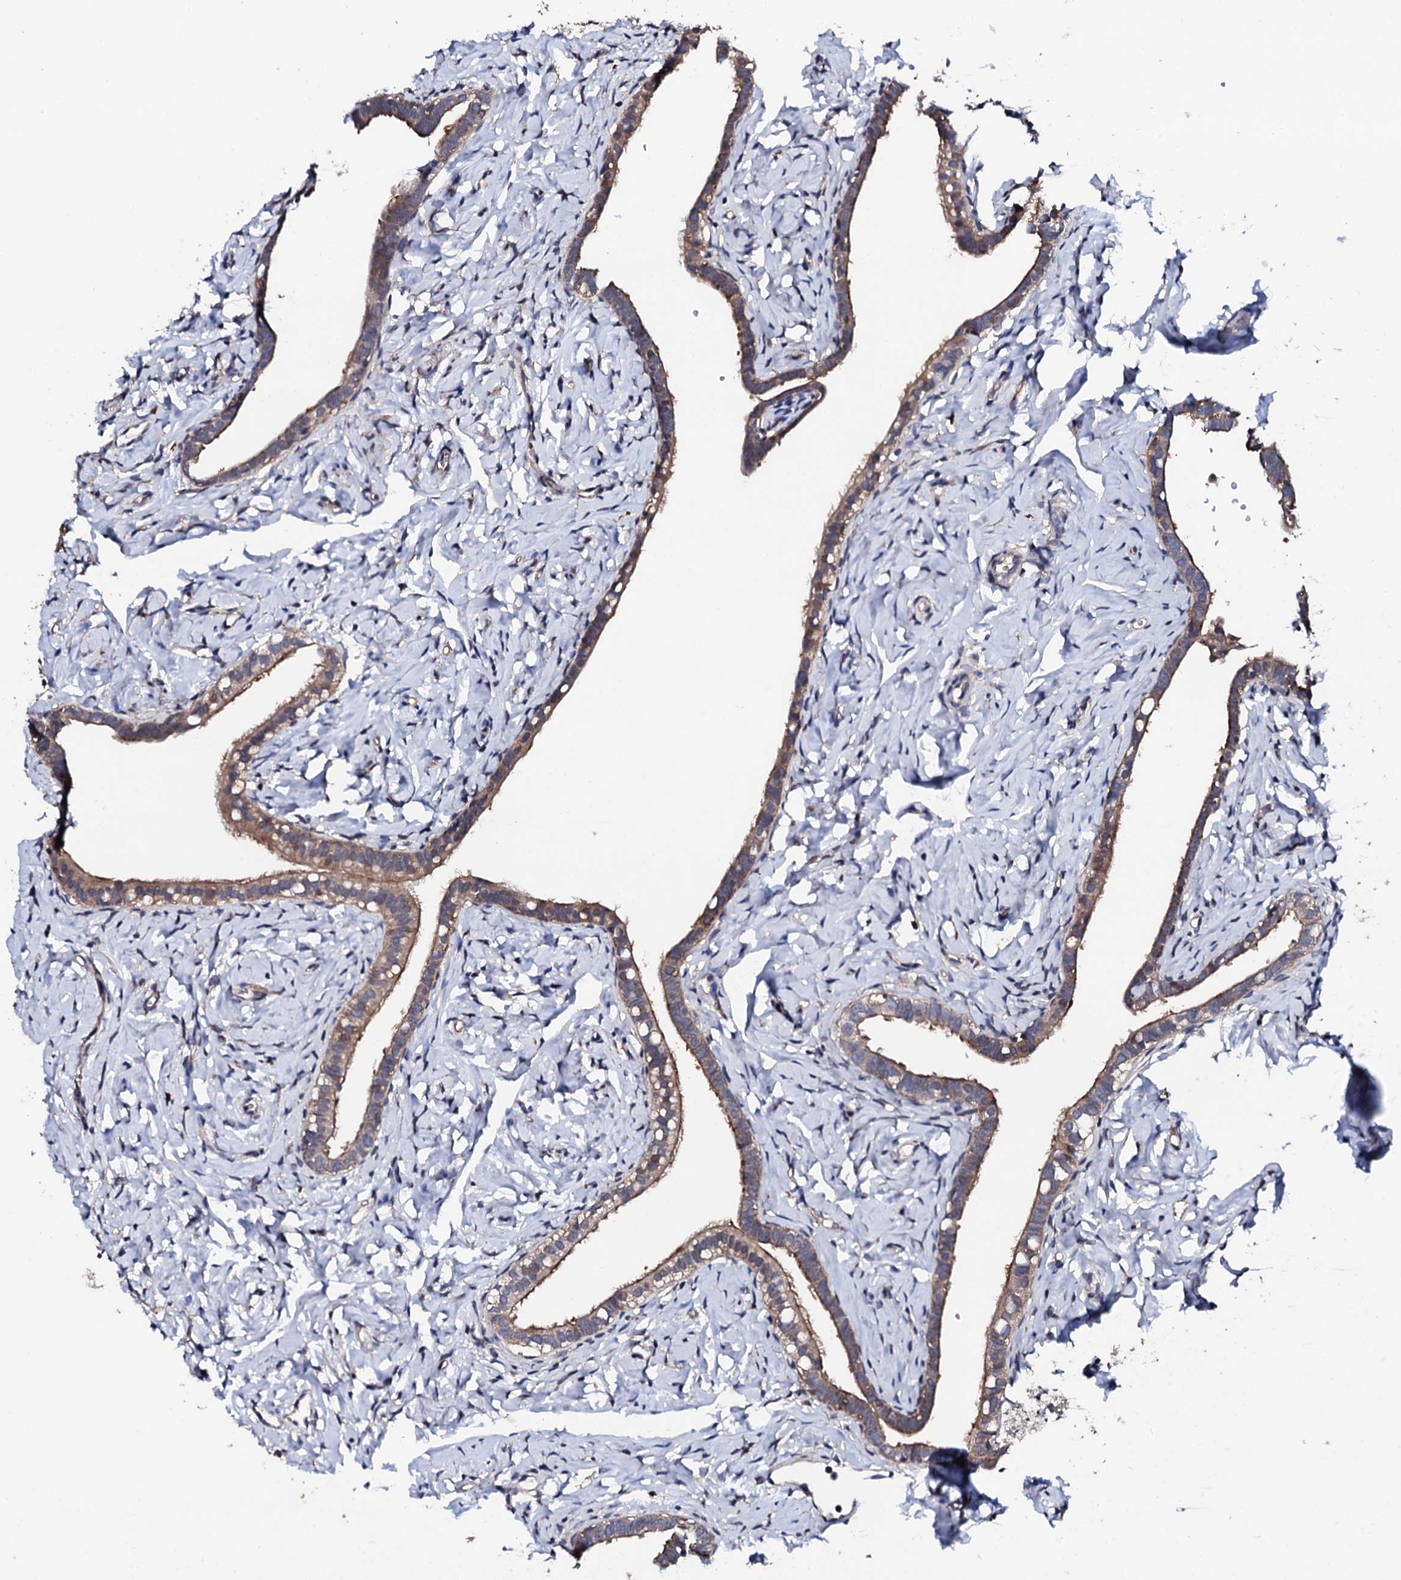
{"staining": {"intensity": "moderate", "quantity": "25%-75%", "location": "cytoplasmic/membranous"}, "tissue": "fallopian tube", "cell_type": "Glandular cells", "image_type": "normal", "snomed": [{"axis": "morphology", "description": "Normal tissue, NOS"}, {"axis": "topography", "description": "Fallopian tube"}], "caption": "High-magnification brightfield microscopy of normal fallopian tube stained with DAB (3,3'-diaminobenzidine) (brown) and counterstained with hematoxylin (blue). glandular cells exhibit moderate cytoplasmic/membranous expression is present in approximately25%-75% of cells.", "gene": "EDC3", "patient": {"sex": "female", "age": 66}}